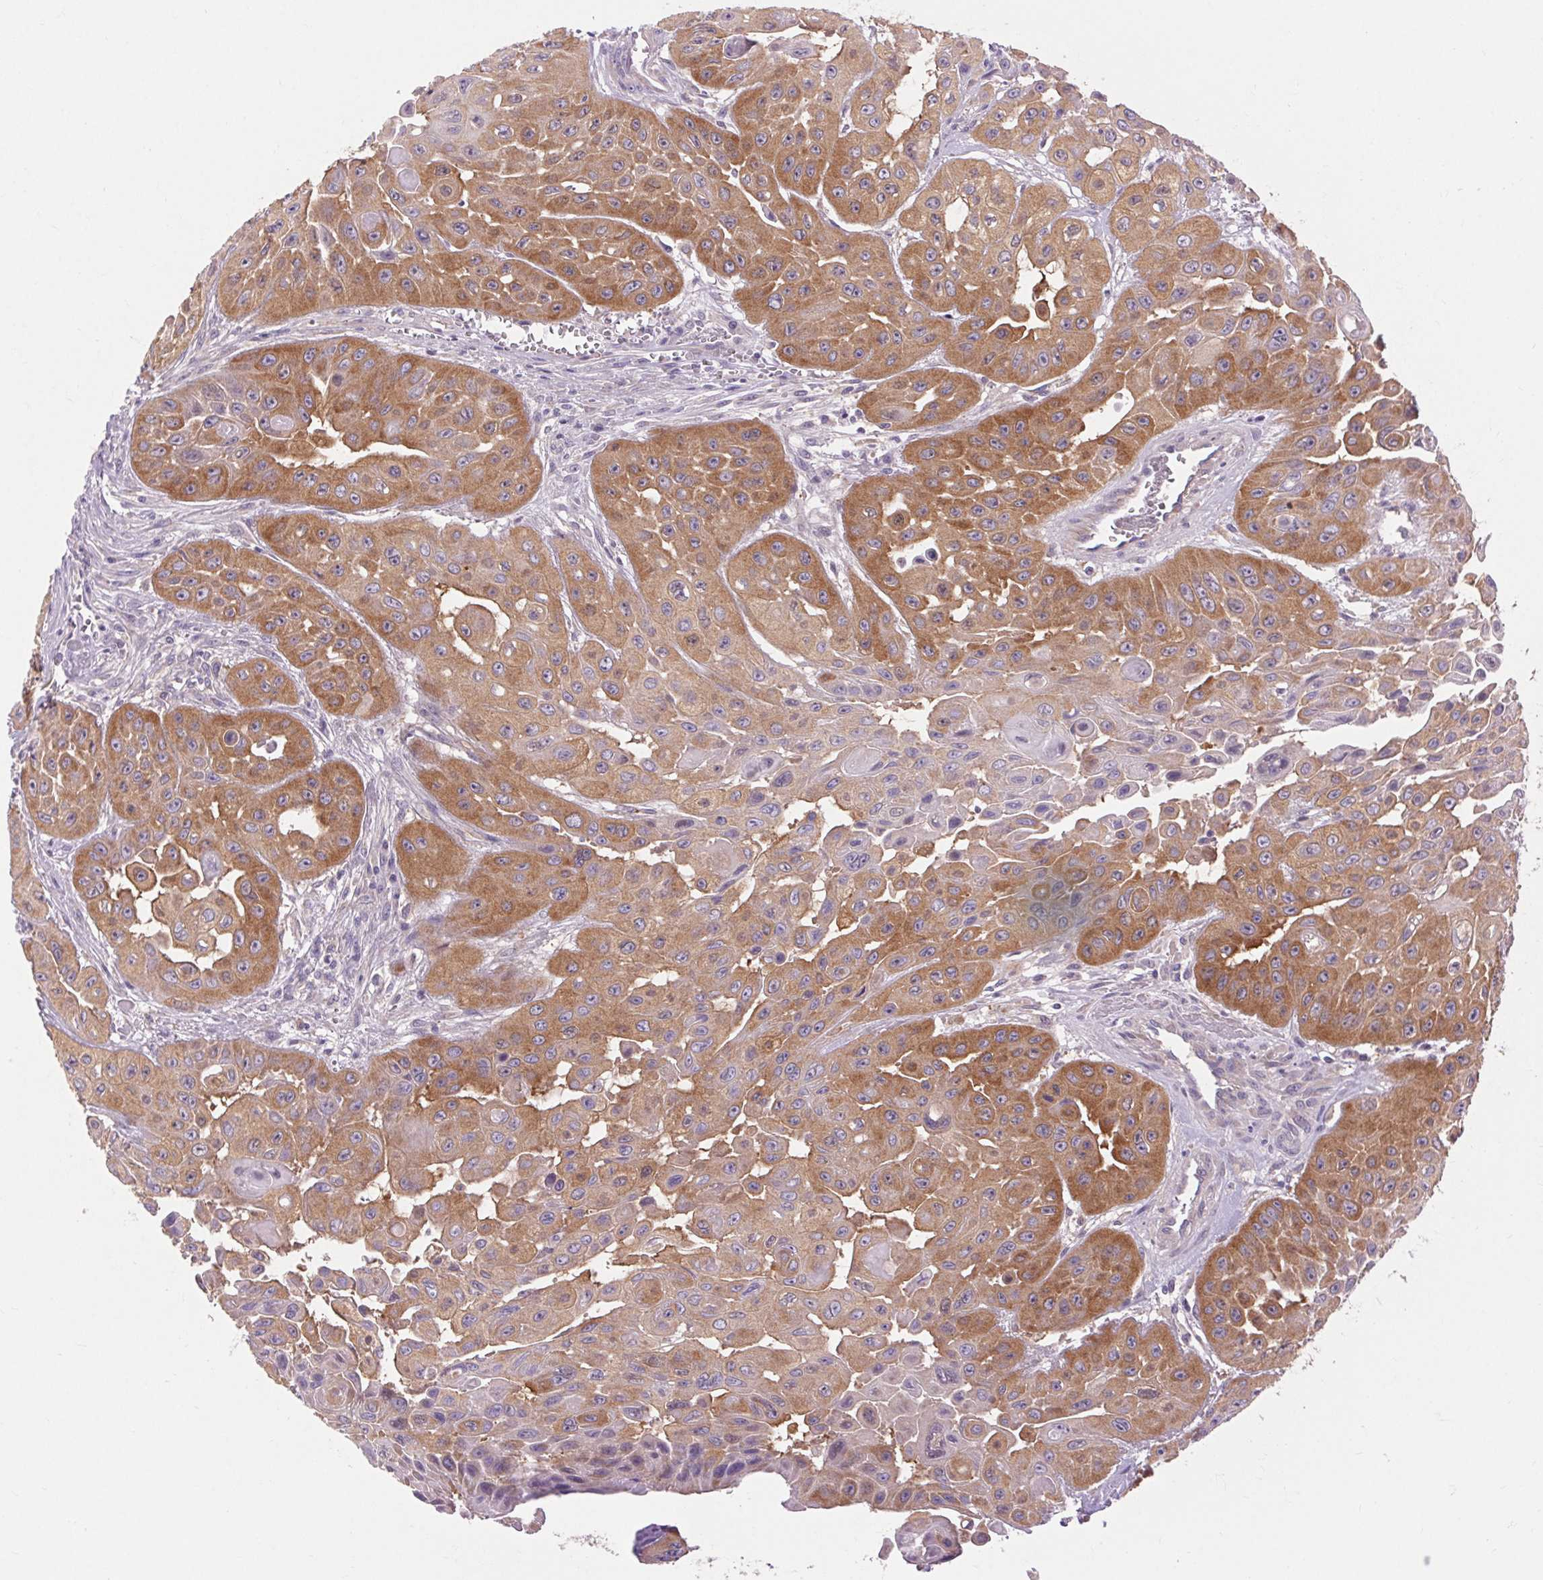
{"staining": {"intensity": "moderate", "quantity": ">75%", "location": "cytoplasmic/membranous"}, "tissue": "head and neck cancer", "cell_type": "Tumor cells", "image_type": "cancer", "snomed": [{"axis": "morphology", "description": "Adenocarcinoma, NOS"}, {"axis": "topography", "description": "Head-Neck"}], "caption": "Adenocarcinoma (head and neck) stained for a protein reveals moderate cytoplasmic/membranous positivity in tumor cells.", "gene": "SOWAHC", "patient": {"sex": "male", "age": 73}}